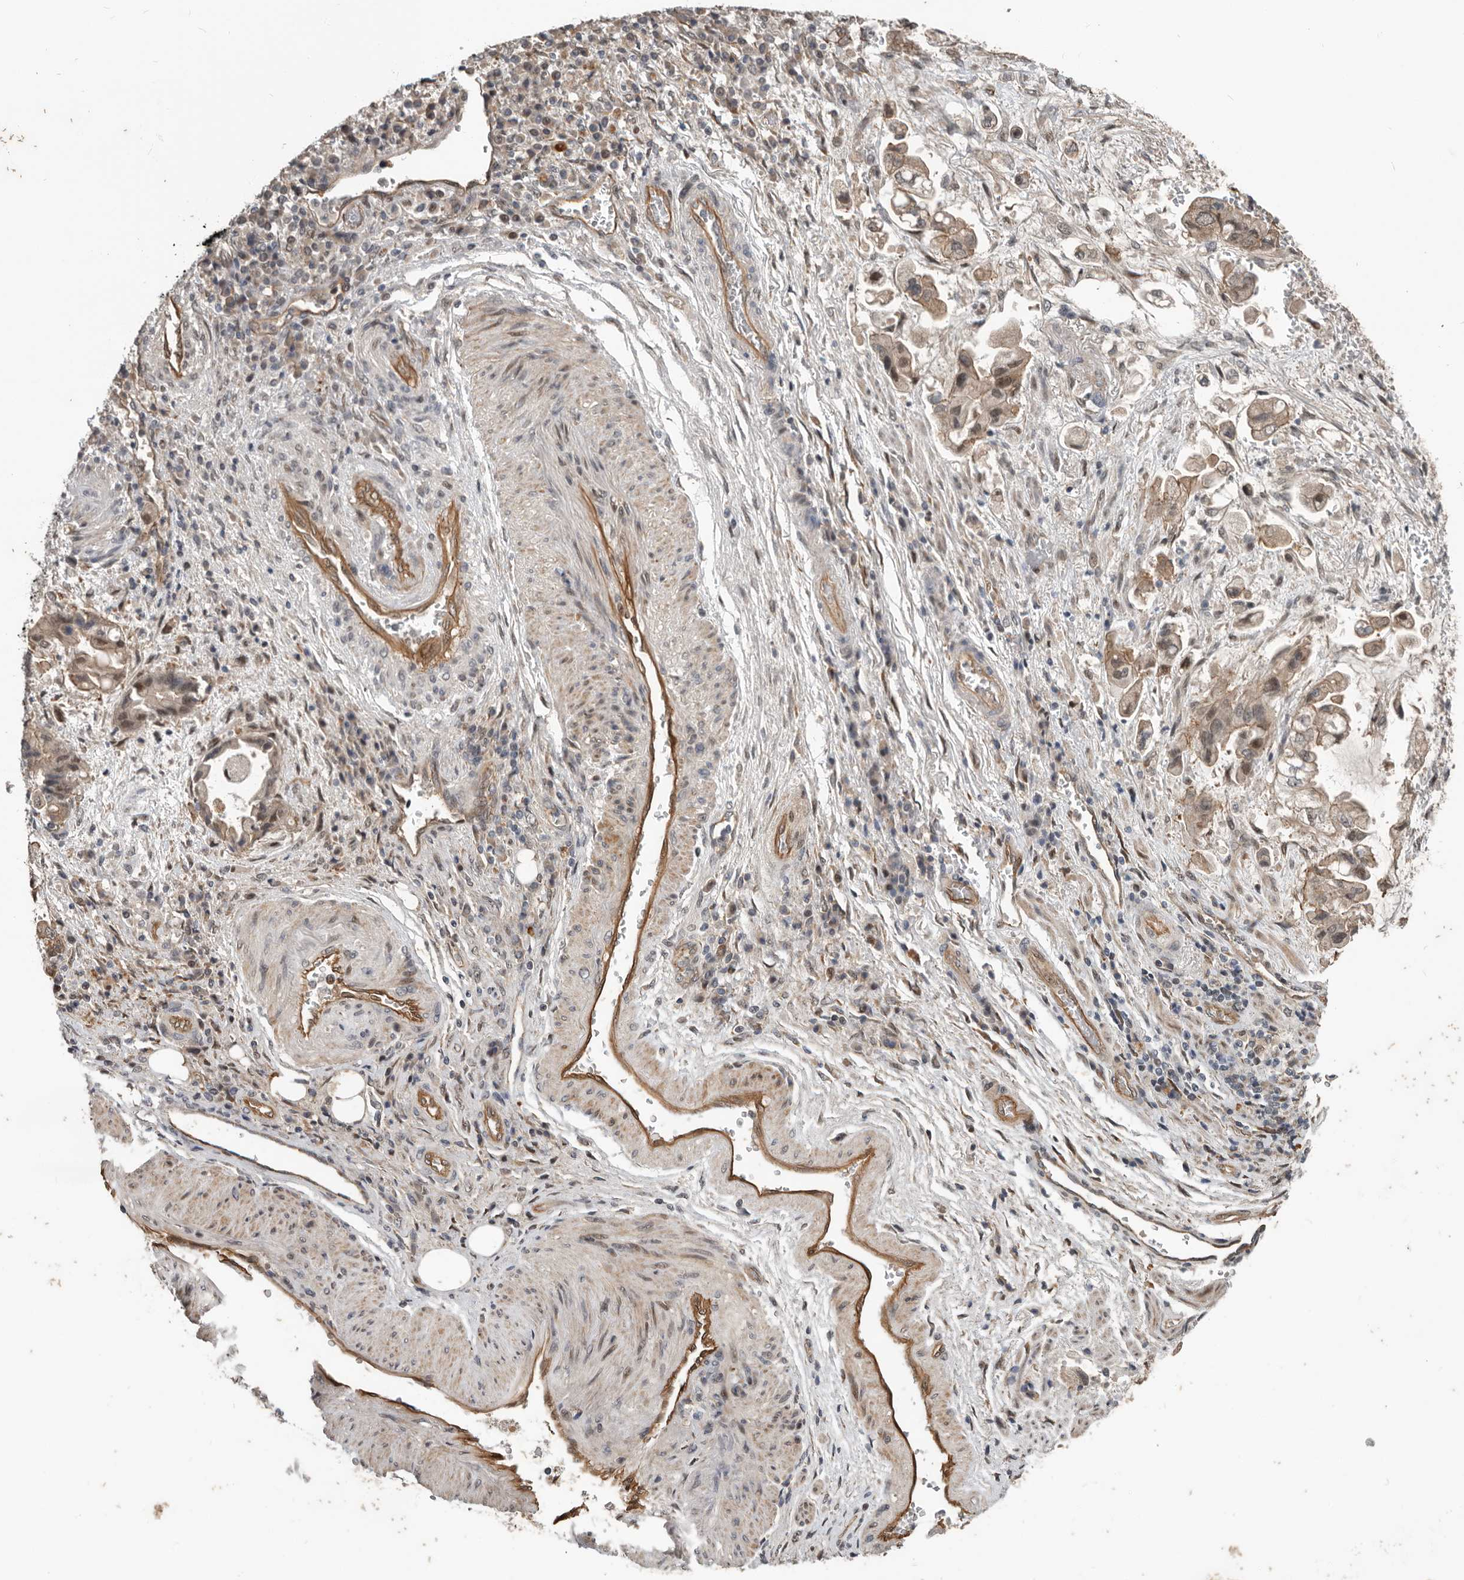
{"staining": {"intensity": "weak", "quantity": ">75%", "location": "cytoplasmic/membranous,nuclear"}, "tissue": "stomach cancer", "cell_type": "Tumor cells", "image_type": "cancer", "snomed": [{"axis": "morphology", "description": "Adenocarcinoma, NOS"}, {"axis": "topography", "description": "Stomach"}], "caption": "Protein staining reveals weak cytoplasmic/membranous and nuclear staining in approximately >75% of tumor cells in stomach cancer (adenocarcinoma).", "gene": "YOD1", "patient": {"sex": "male", "age": 62}}